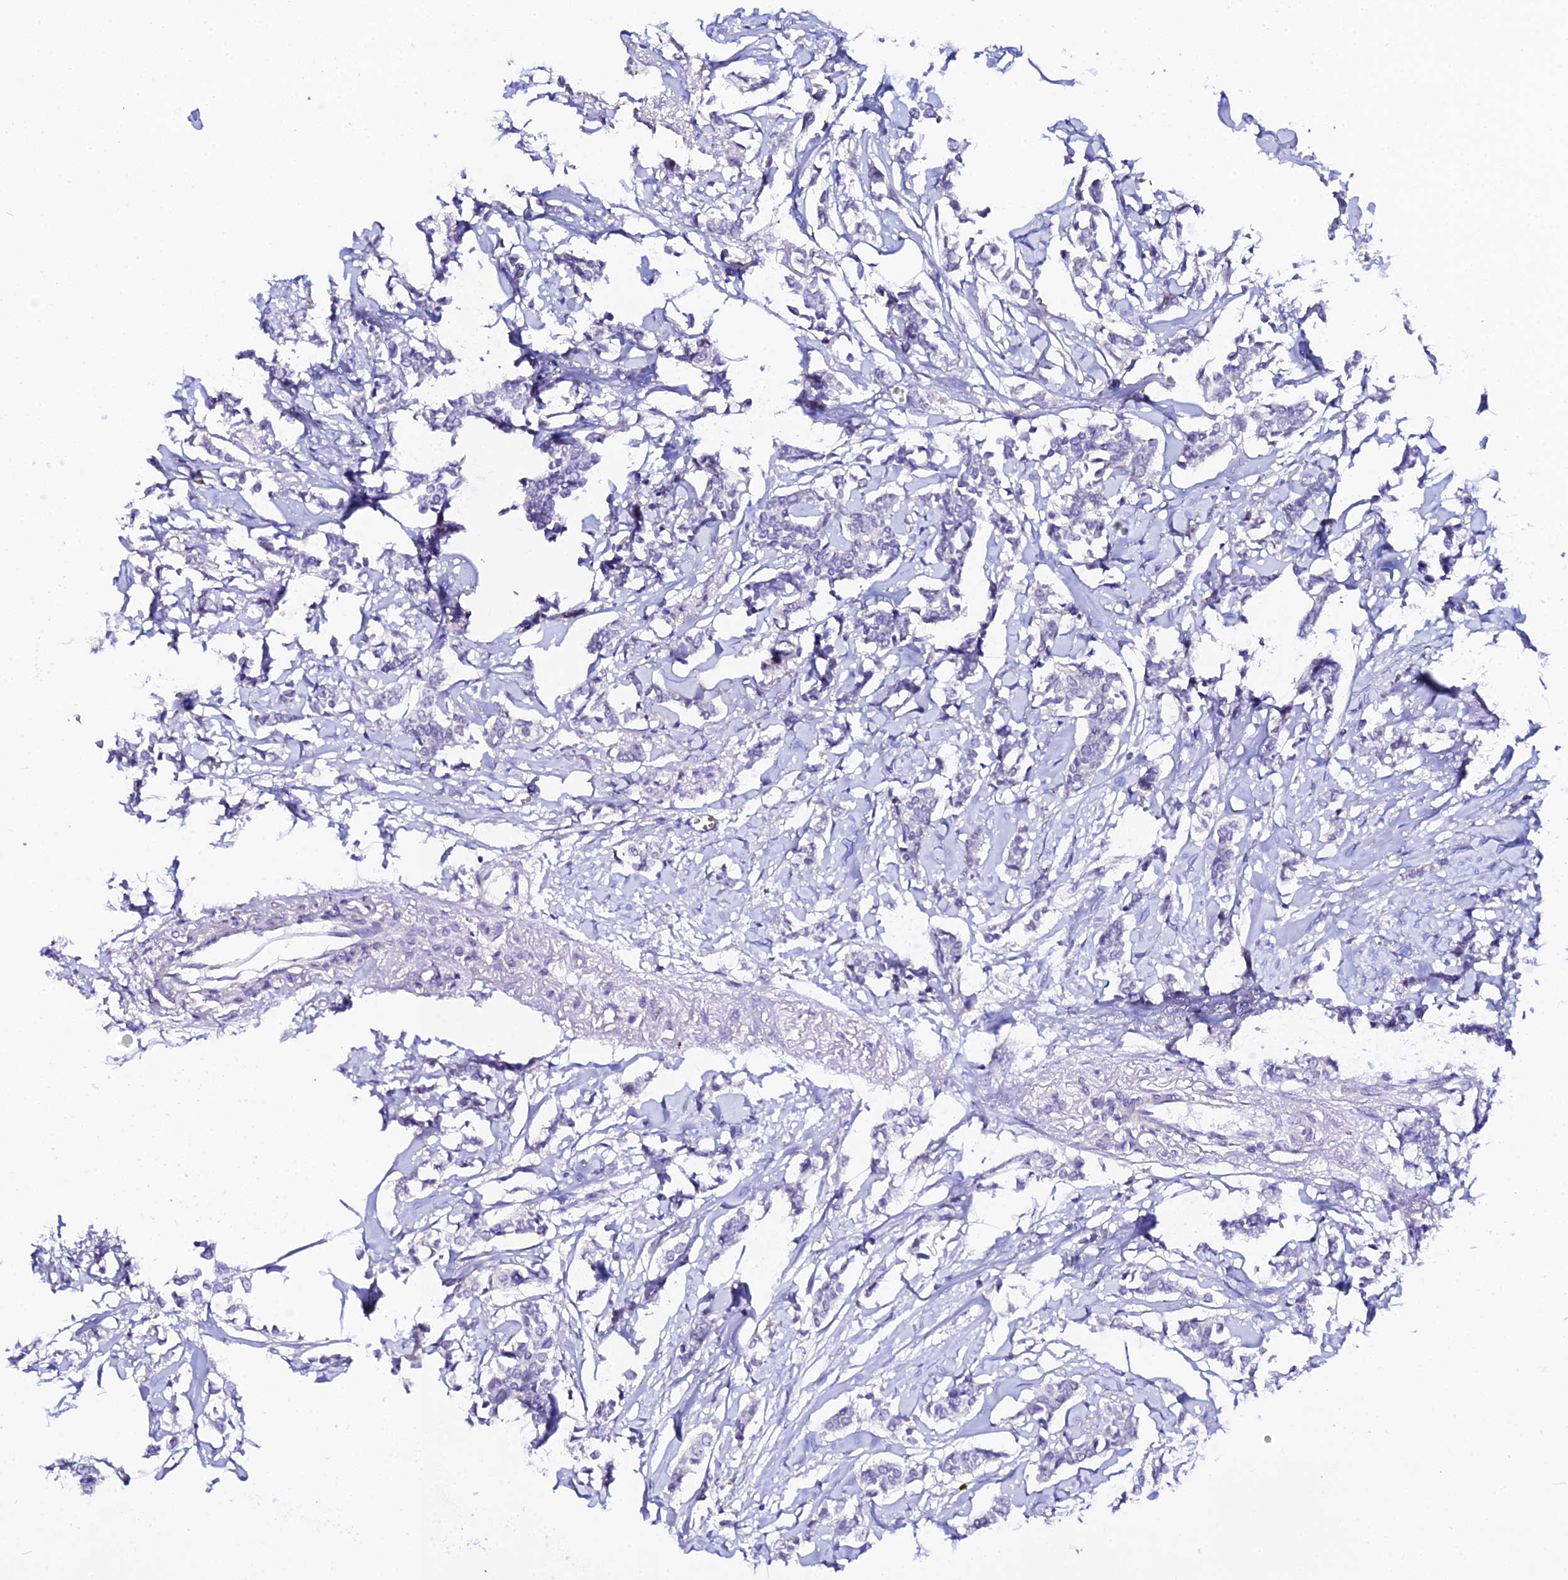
{"staining": {"intensity": "negative", "quantity": "none", "location": "none"}, "tissue": "breast cancer", "cell_type": "Tumor cells", "image_type": "cancer", "snomed": [{"axis": "morphology", "description": "Duct carcinoma"}, {"axis": "topography", "description": "Breast"}], "caption": "Immunohistochemical staining of human breast intraductal carcinoma reveals no significant positivity in tumor cells.", "gene": "CFAP45", "patient": {"sex": "female", "age": 41}}